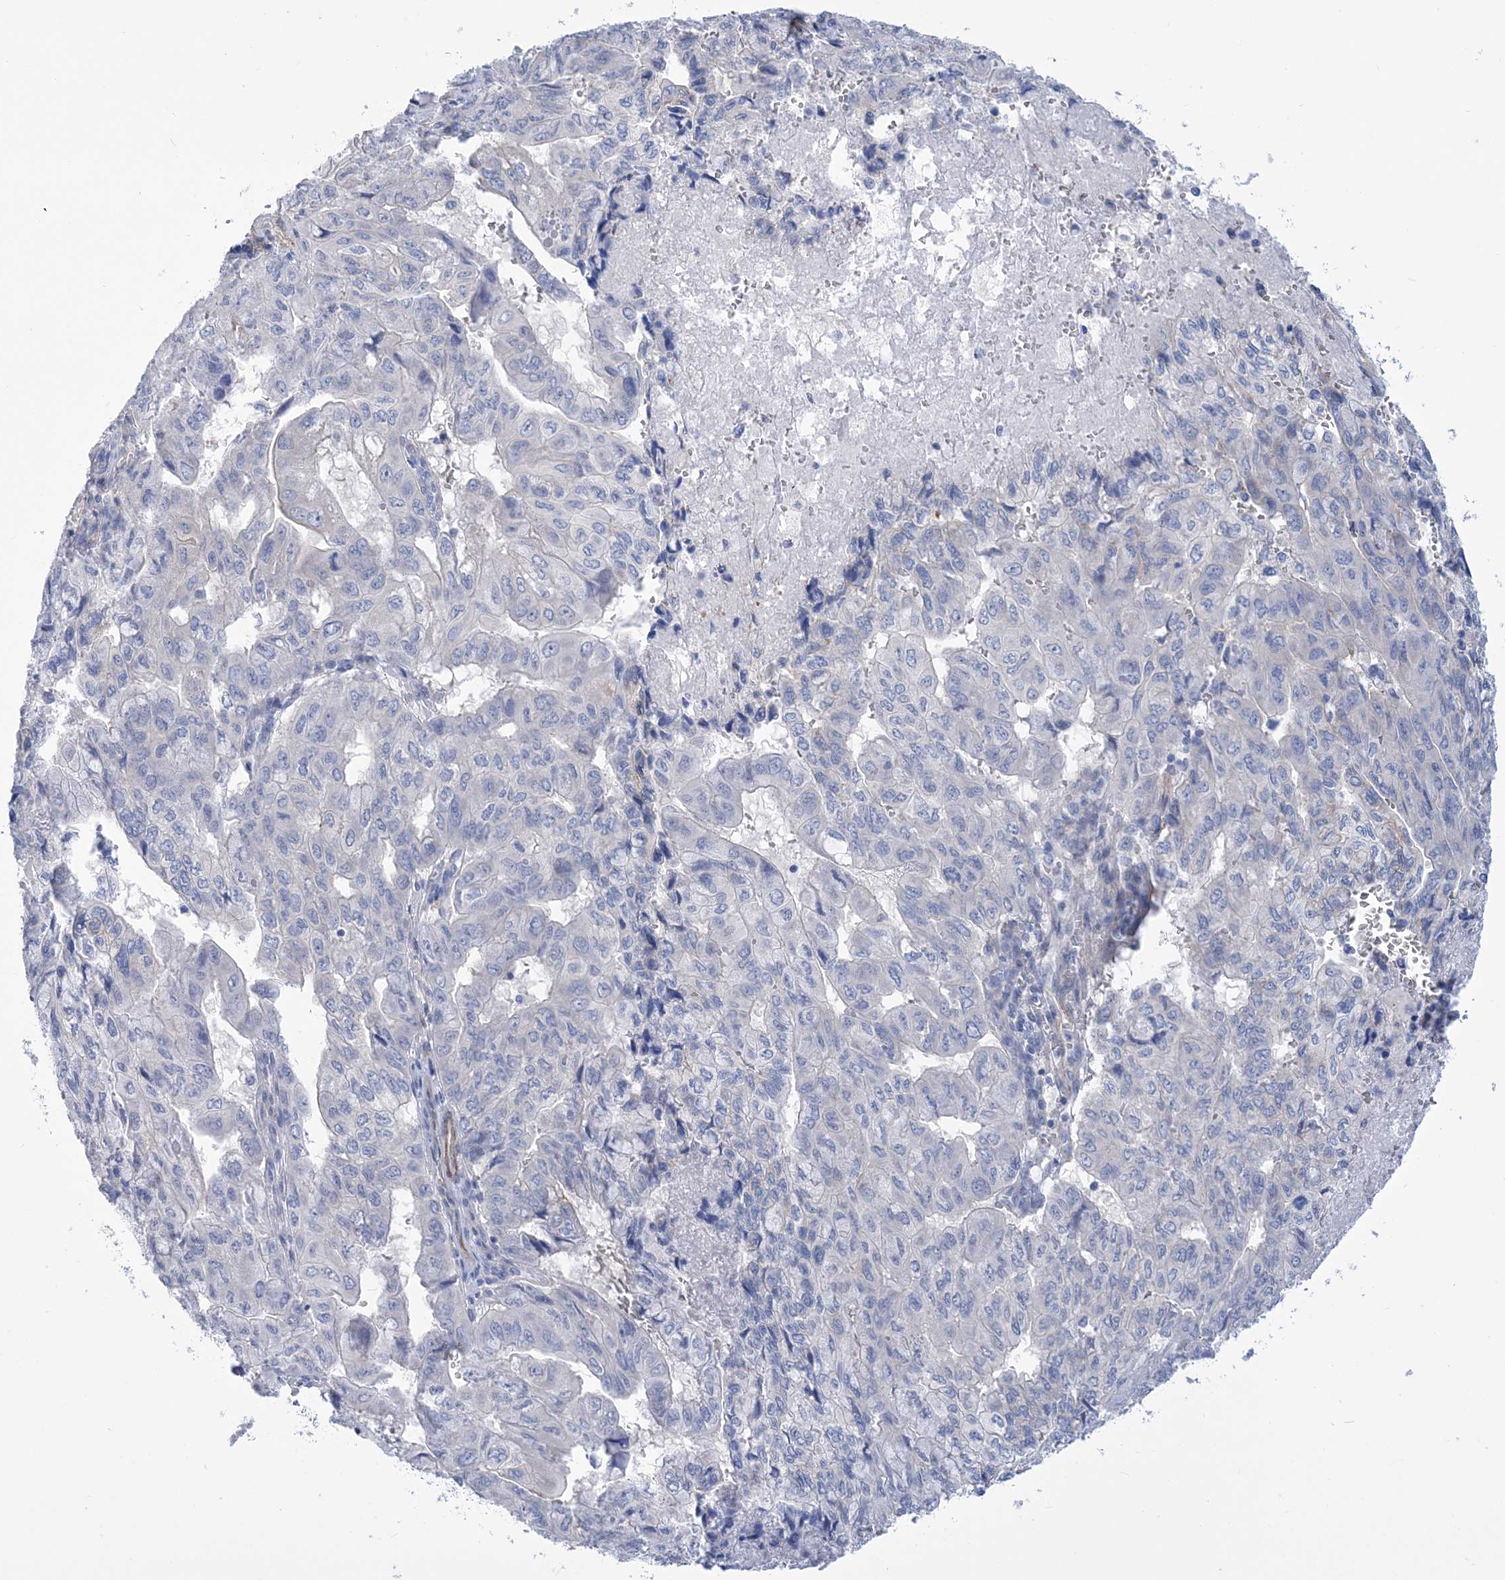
{"staining": {"intensity": "negative", "quantity": "none", "location": "none"}, "tissue": "pancreatic cancer", "cell_type": "Tumor cells", "image_type": "cancer", "snomed": [{"axis": "morphology", "description": "Adenocarcinoma, NOS"}, {"axis": "topography", "description": "Pancreas"}], "caption": "The histopathology image reveals no significant expression in tumor cells of adenocarcinoma (pancreatic).", "gene": "WDR74", "patient": {"sex": "male", "age": 51}}